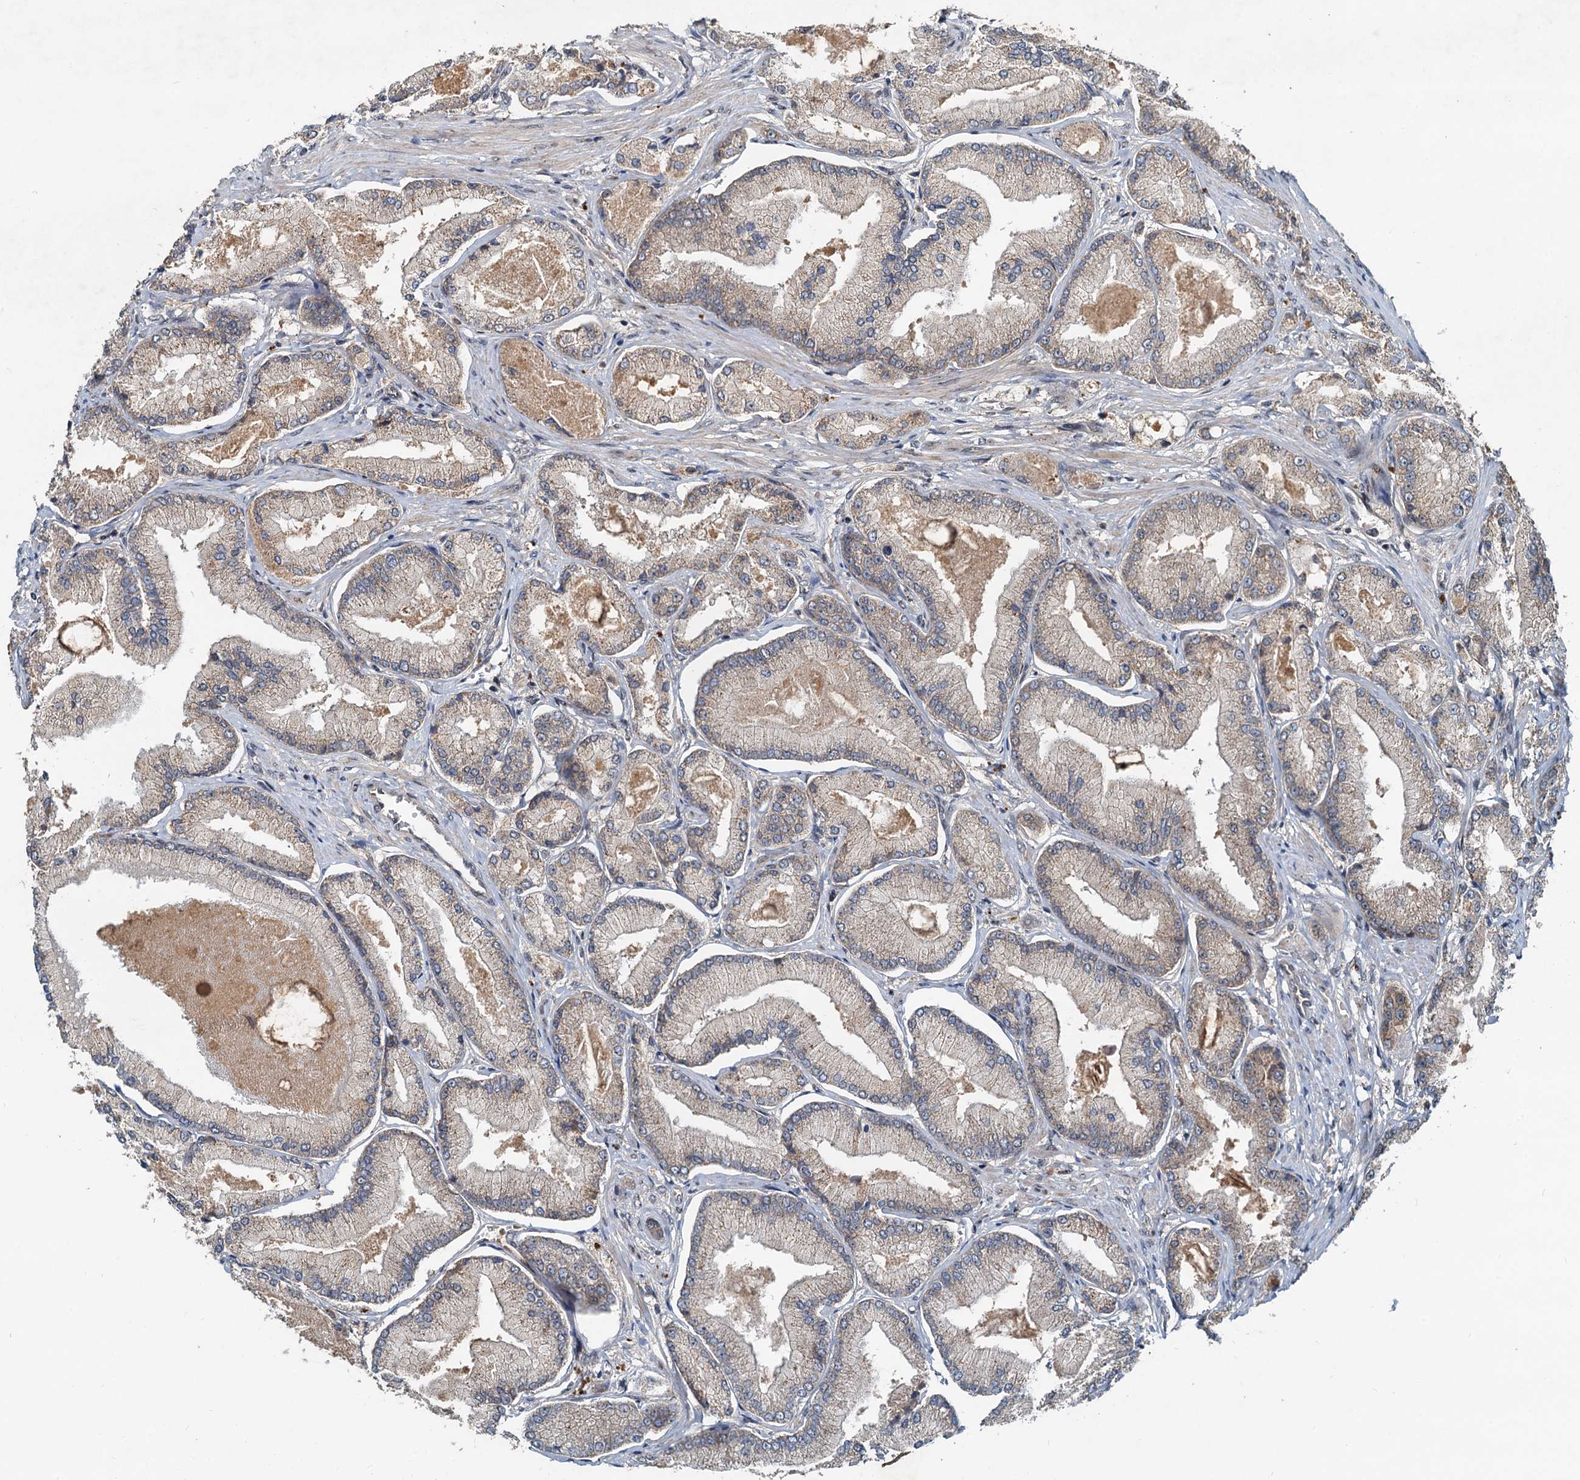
{"staining": {"intensity": "weak", "quantity": "25%-75%", "location": "cytoplasmic/membranous"}, "tissue": "prostate cancer", "cell_type": "Tumor cells", "image_type": "cancer", "snomed": [{"axis": "morphology", "description": "Adenocarcinoma, Low grade"}, {"axis": "topography", "description": "Prostate"}], "caption": "The immunohistochemical stain labels weak cytoplasmic/membranous expression in tumor cells of prostate cancer (low-grade adenocarcinoma) tissue.", "gene": "CEP68", "patient": {"sex": "male", "age": 74}}